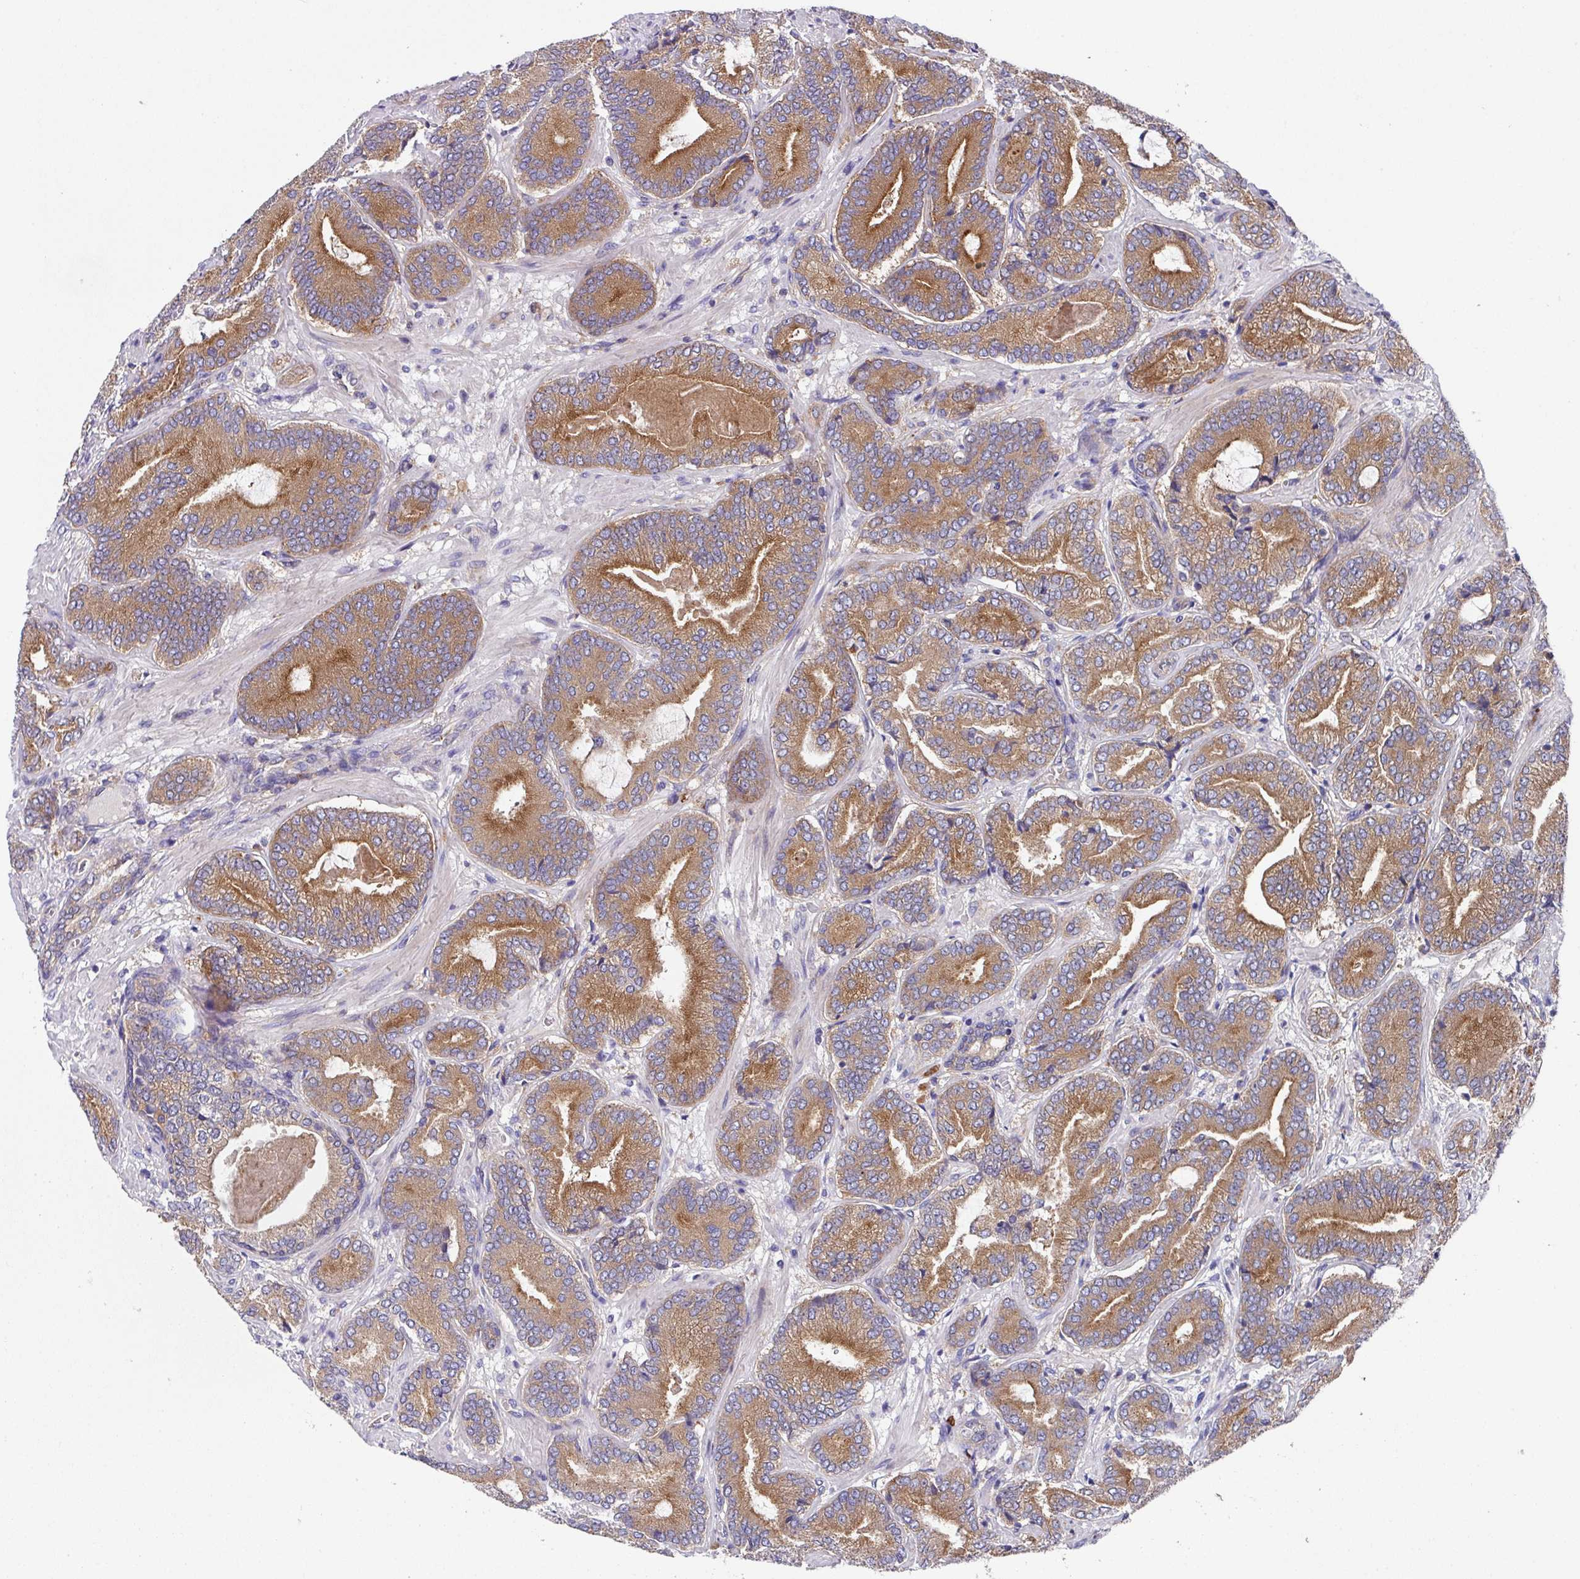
{"staining": {"intensity": "moderate", "quantity": ">75%", "location": "cytoplasmic/membranous"}, "tissue": "prostate cancer", "cell_type": "Tumor cells", "image_type": "cancer", "snomed": [{"axis": "morphology", "description": "Adenocarcinoma, Low grade"}, {"axis": "topography", "description": "Prostate and seminal vesicle, NOS"}], "caption": "A micrograph of human prostate cancer stained for a protein demonstrates moderate cytoplasmic/membranous brown staining in tumor cells.", "gene": "EIF4B", "patient": {"sex": "male", "age": 61}}